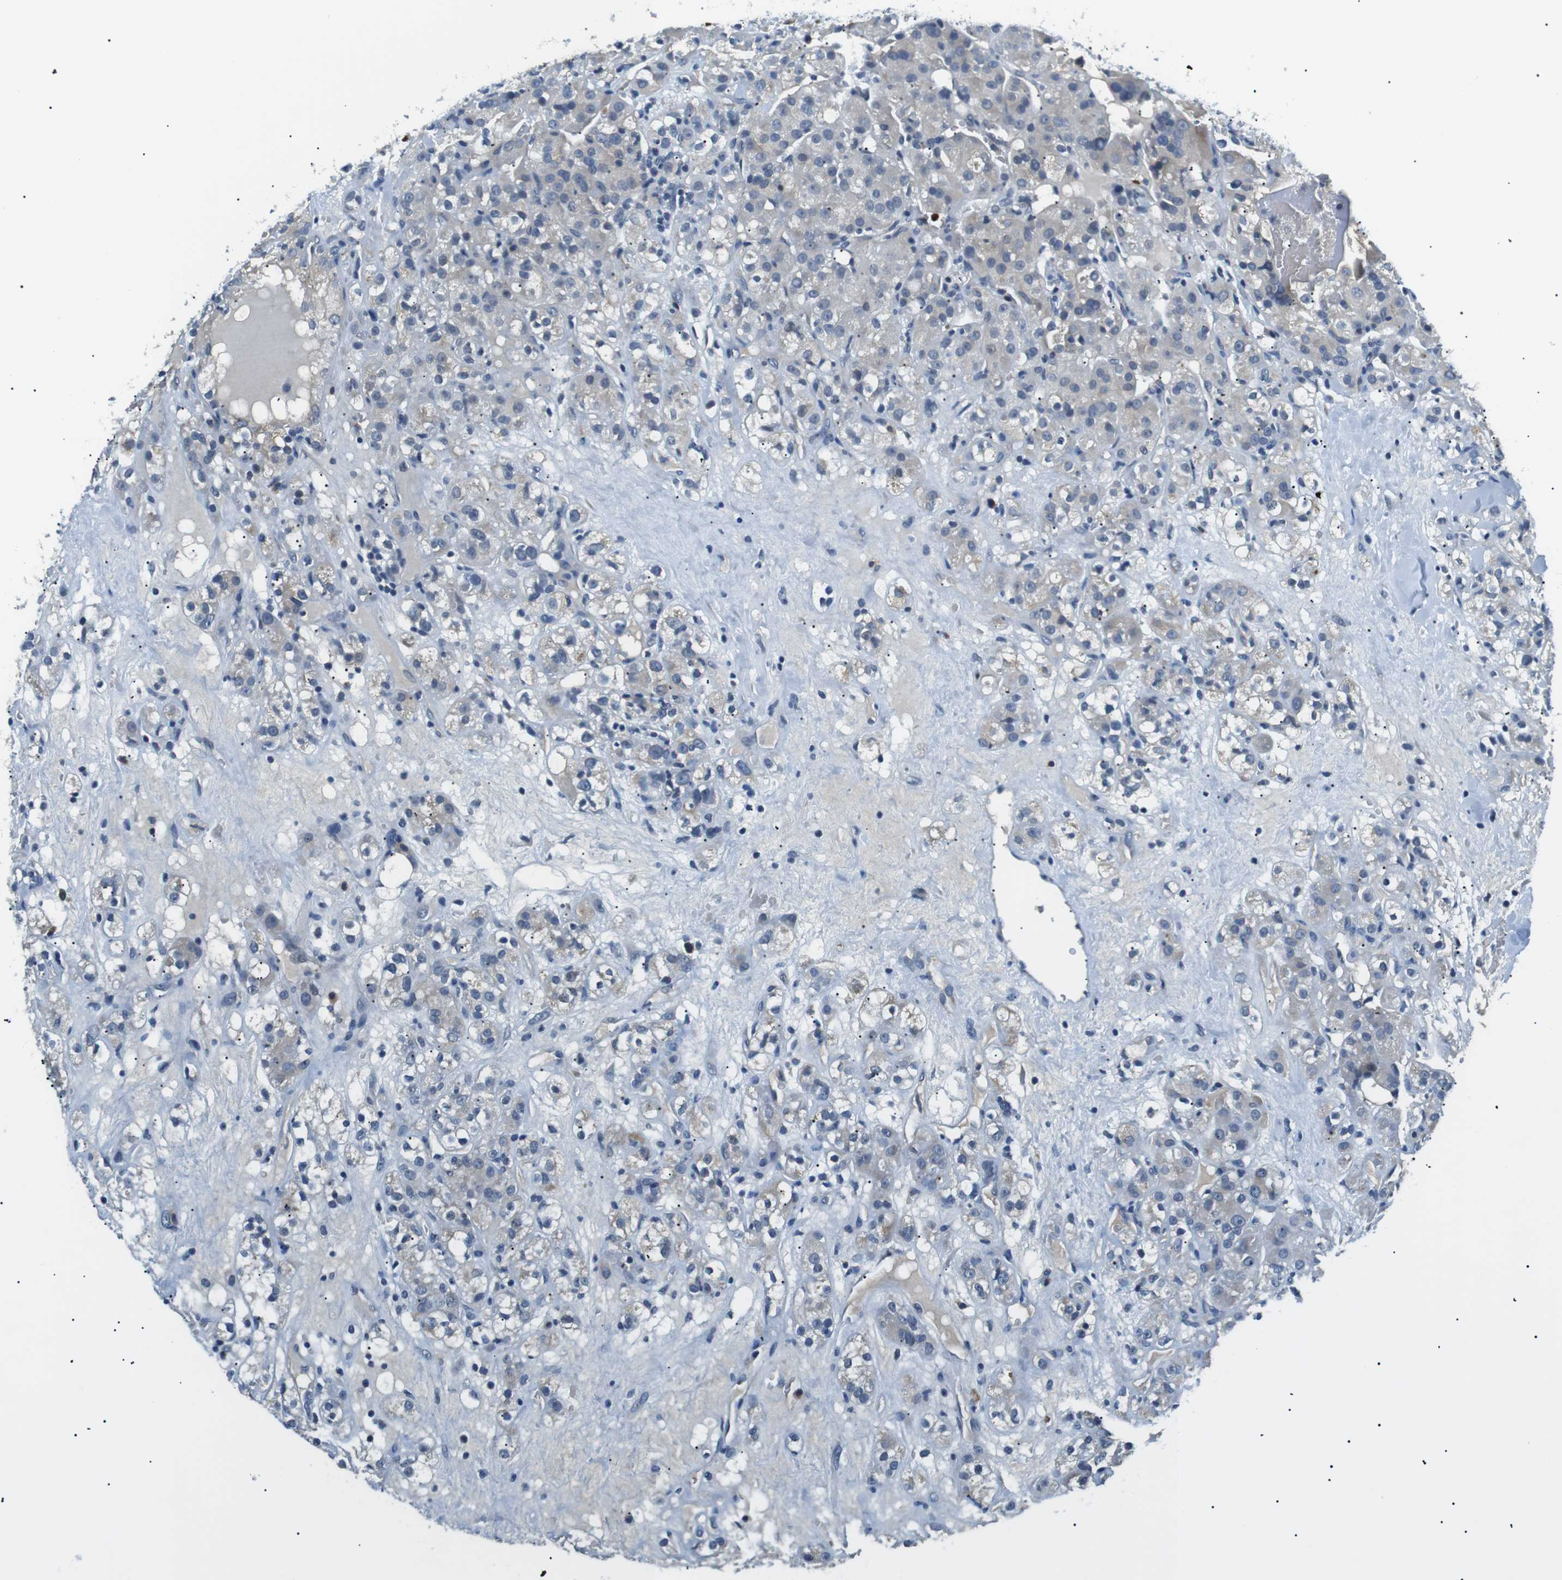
{"staining": {"intensity": "negative", "quantity": "none", "location": "none"}, "tissue": "renal cancer", "cell_type": "Tumor cells", "image_type": "cancer", "snomed": [{"axis": "morphology", "description": "Normal tissue, NOS"}, {"axis": "morphology", "description": "Adenocarcinoma, NOS"}, {"axis": "topography", "description": "Kidney"}], "caption": "This photomicrograph is of renal adenocarcinoma stained with immunohistochemistry to label a protein in brown with the nuclei are counter-stained blue. There is no expression in tumor cells.", "gene": "WSCD1", "patient": {"sex": "male", "age": 61}}